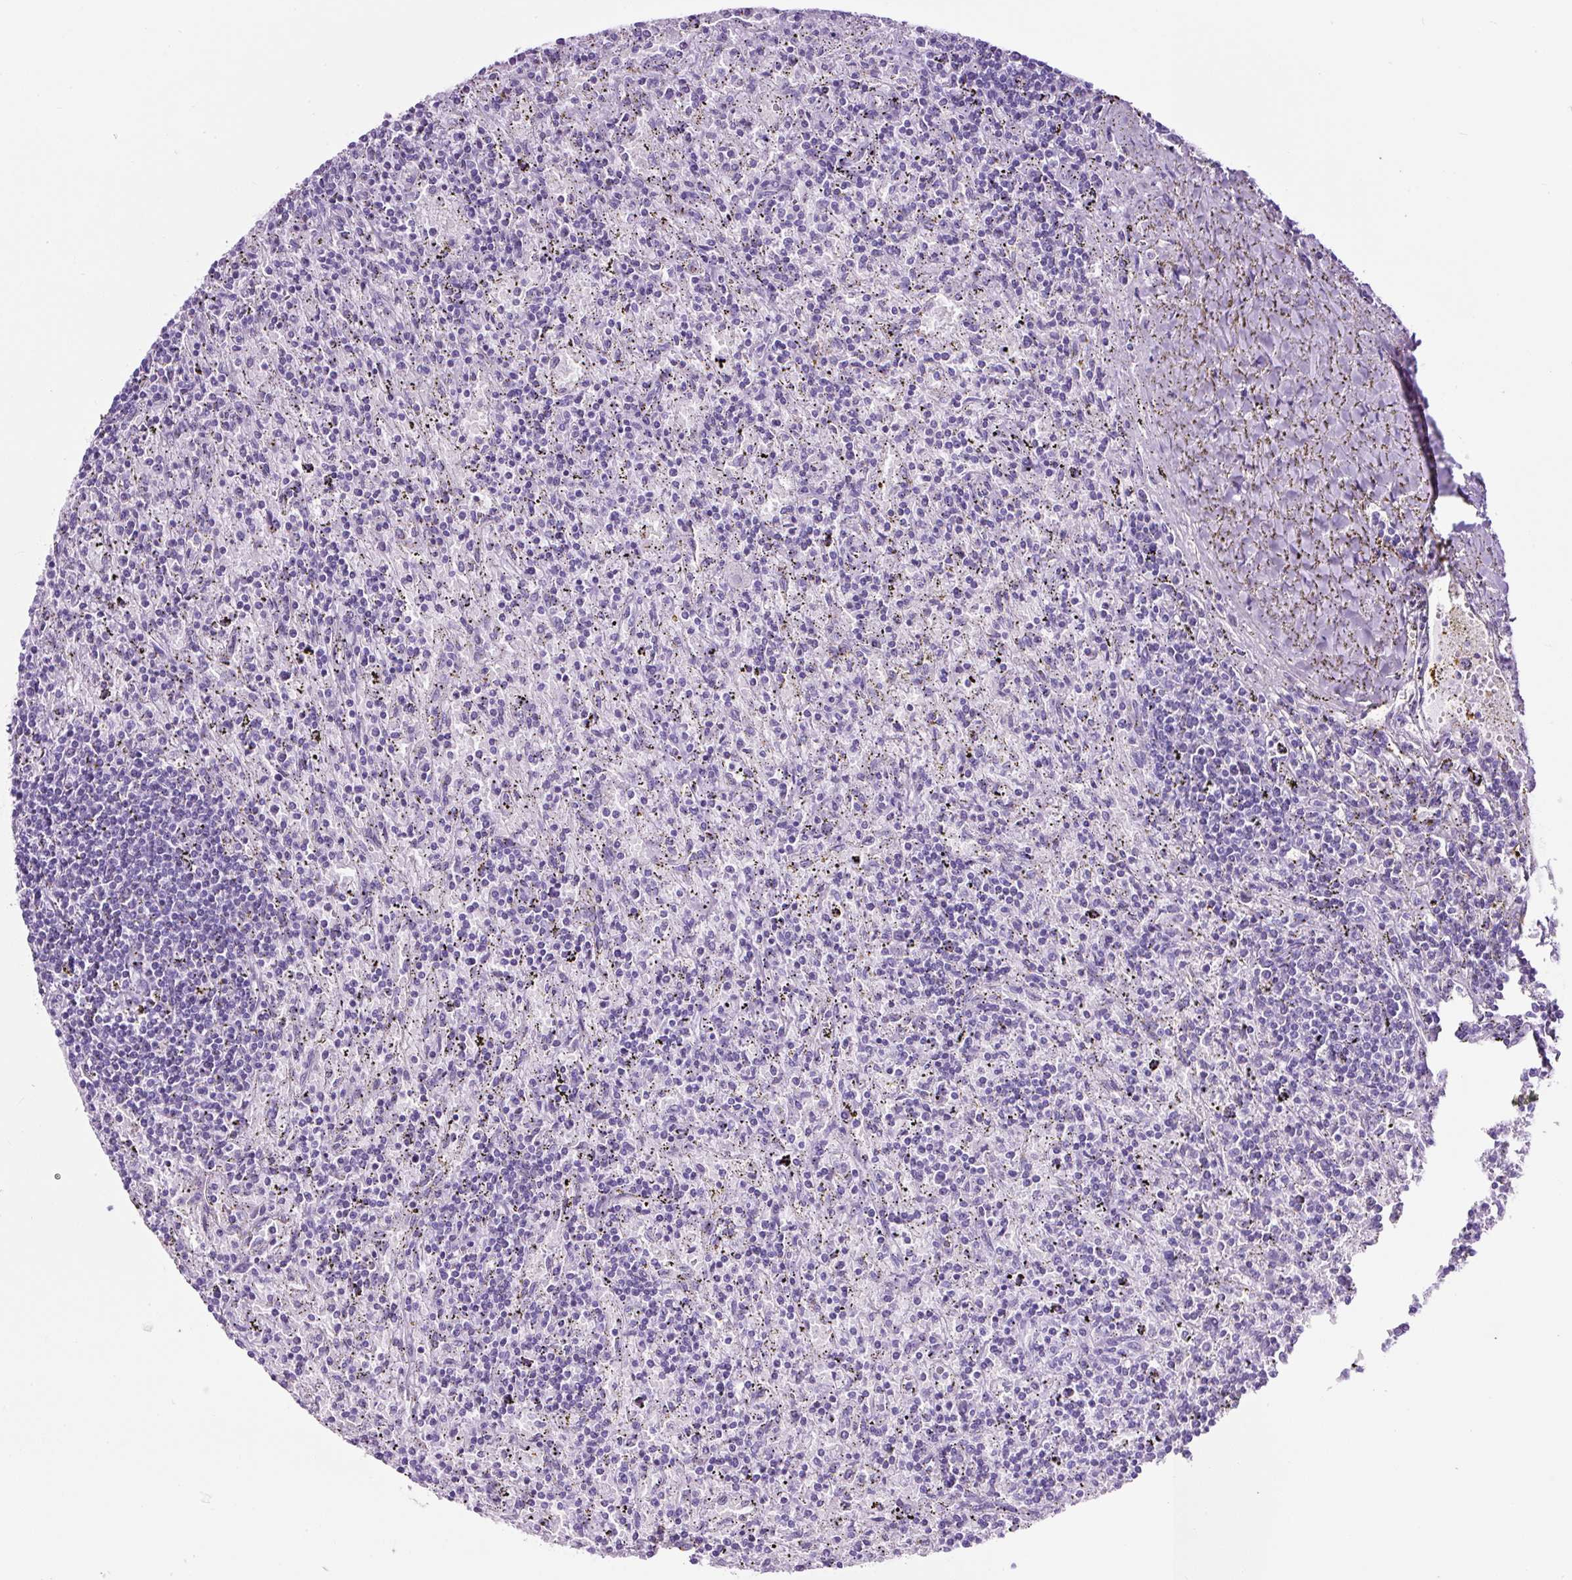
{"staining": {"intensity": "negative", "quantity": "none", "location": "none"}, "tissue": "lymphoma", "cell_type": "Tumor cells", "image_type": "cancer", "snomed": [{"axis": "morphology", "description": "Malignant lymphoma, non-Hodgkin's type, Low grade"}, {"axis": "topography", "description": "Spleen"}], "caption": "Micrograph shows no significant protein positivity in tumor cells of malignant lymphoma, non-Hodgkin's type (low-grade).", "gene": "TMEM200B", "patient": {"sex": "male", "age": 76}}